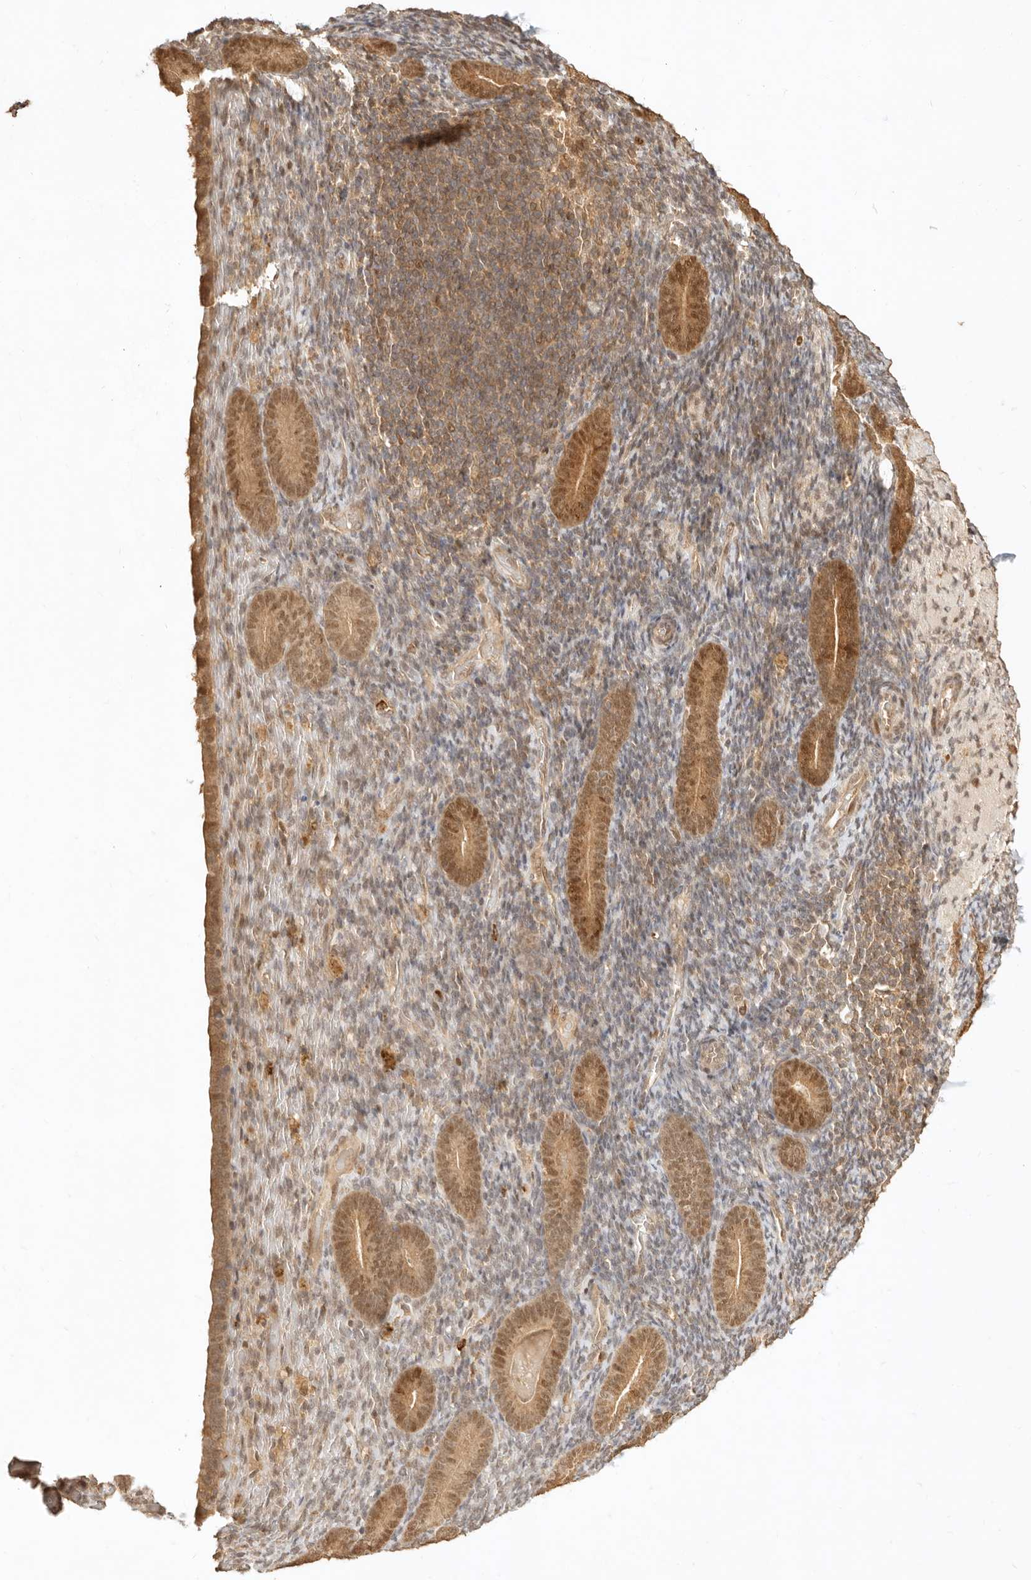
{"staining": {"intensity": "weak", "quantity": "25%-75%", "location": "cytoplasmic/membranous,nuclear"}, "tissue": "endometrium", "cell_type": "Cells in endometrial stroma", "image_type": "normal", "snomed": [{"axis": "morphology", "description": "Normal tissue, NOS"}, {"axis": "topography", "description": "Endometrium"}], "caption": "Weak cytoplasmic/membranous,nuclear protein positivity is identified in approximately 25%-75% of cells in endometrial stroma in endometrium. The protein of interest is shown in brown color, while the nuclei are stained blue.", "gene": "KIF2B", "patient": {"sex": "female", "age": 51}}